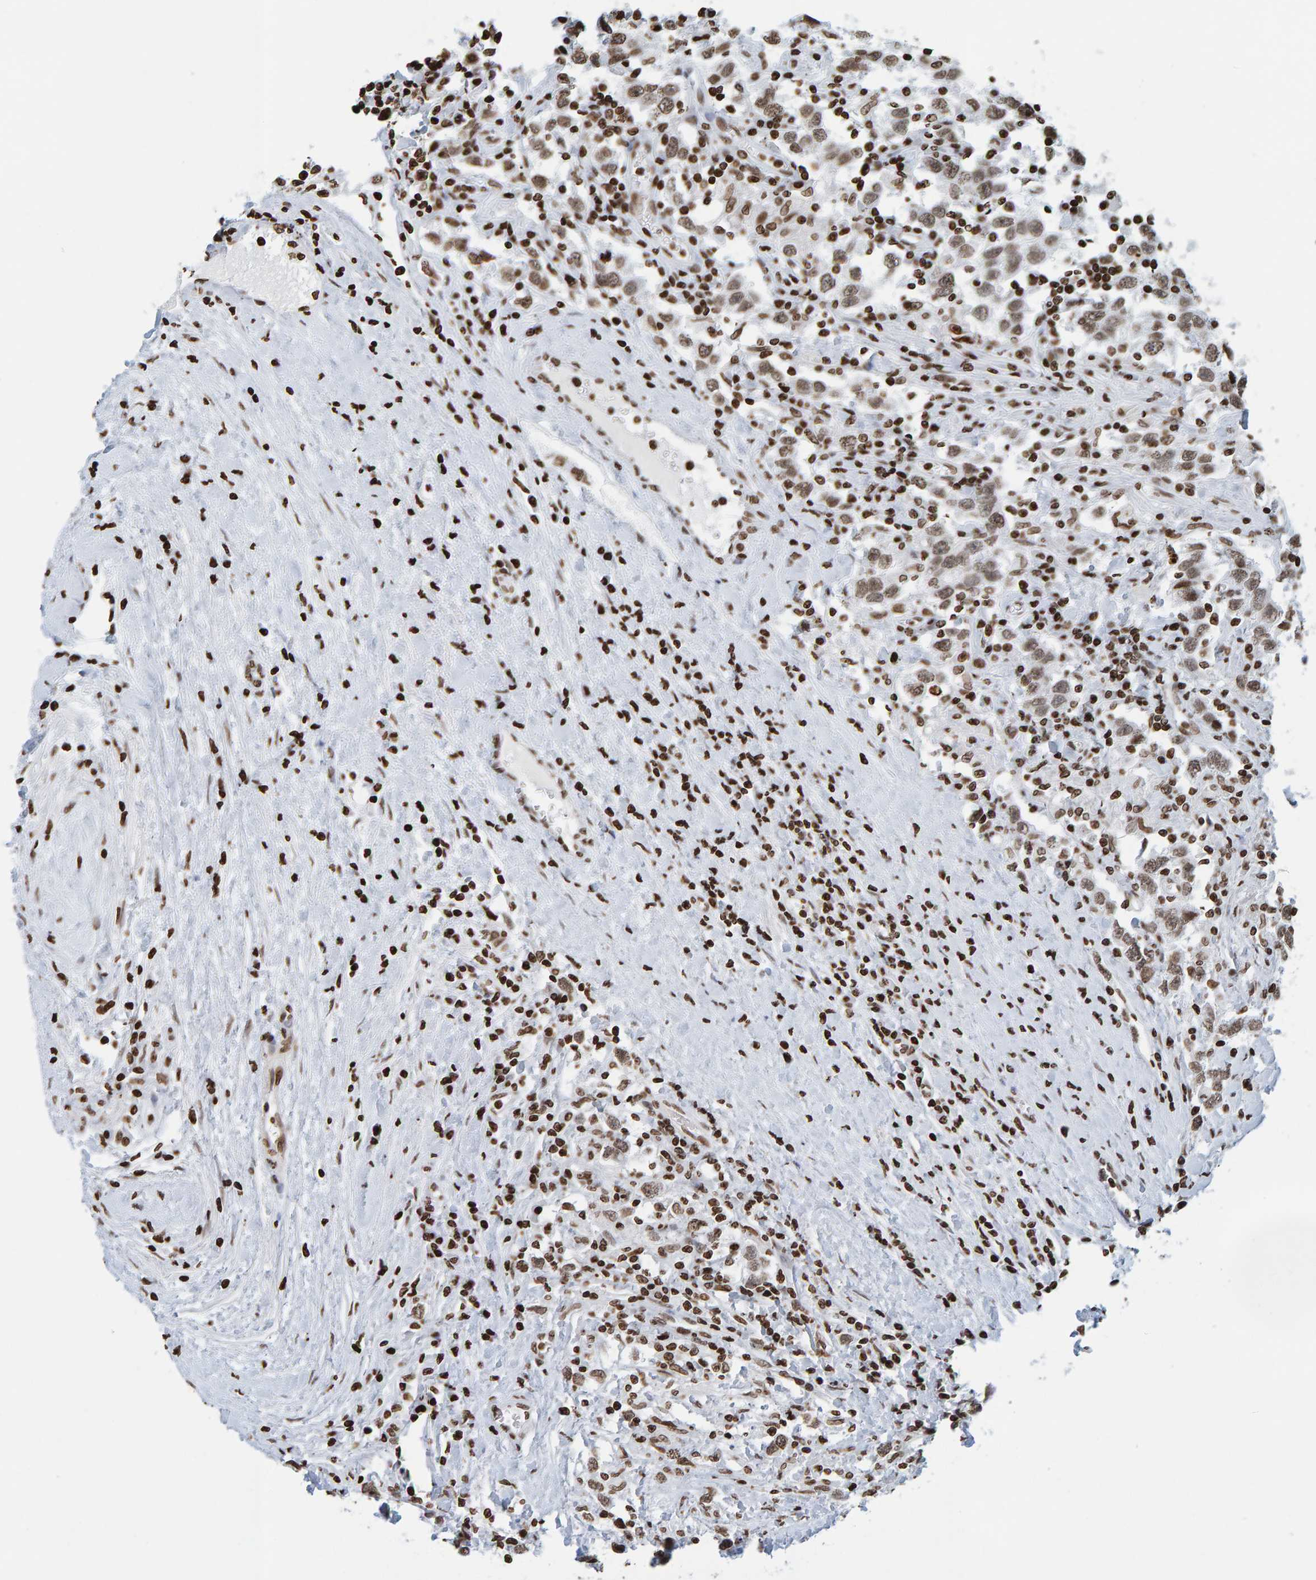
{"staining": {"intensity": "moderate", "quantity": ">75%", "location": "nuclear"}, "tissue": "testis cancer", "cell_type": "Tumor cells", "image_type": "cancer", "snomed": [{"axis": "morphology", "description": "Seminoma, NOS"}, {"axis": "topography", "description": "Testis"}], "caption": "Tumor cells show moderate nuclear positivity in approximately >75% of cells in testis cancer.", "gene": "BRF2", "patient": {"sex": "male", "age": 41}}